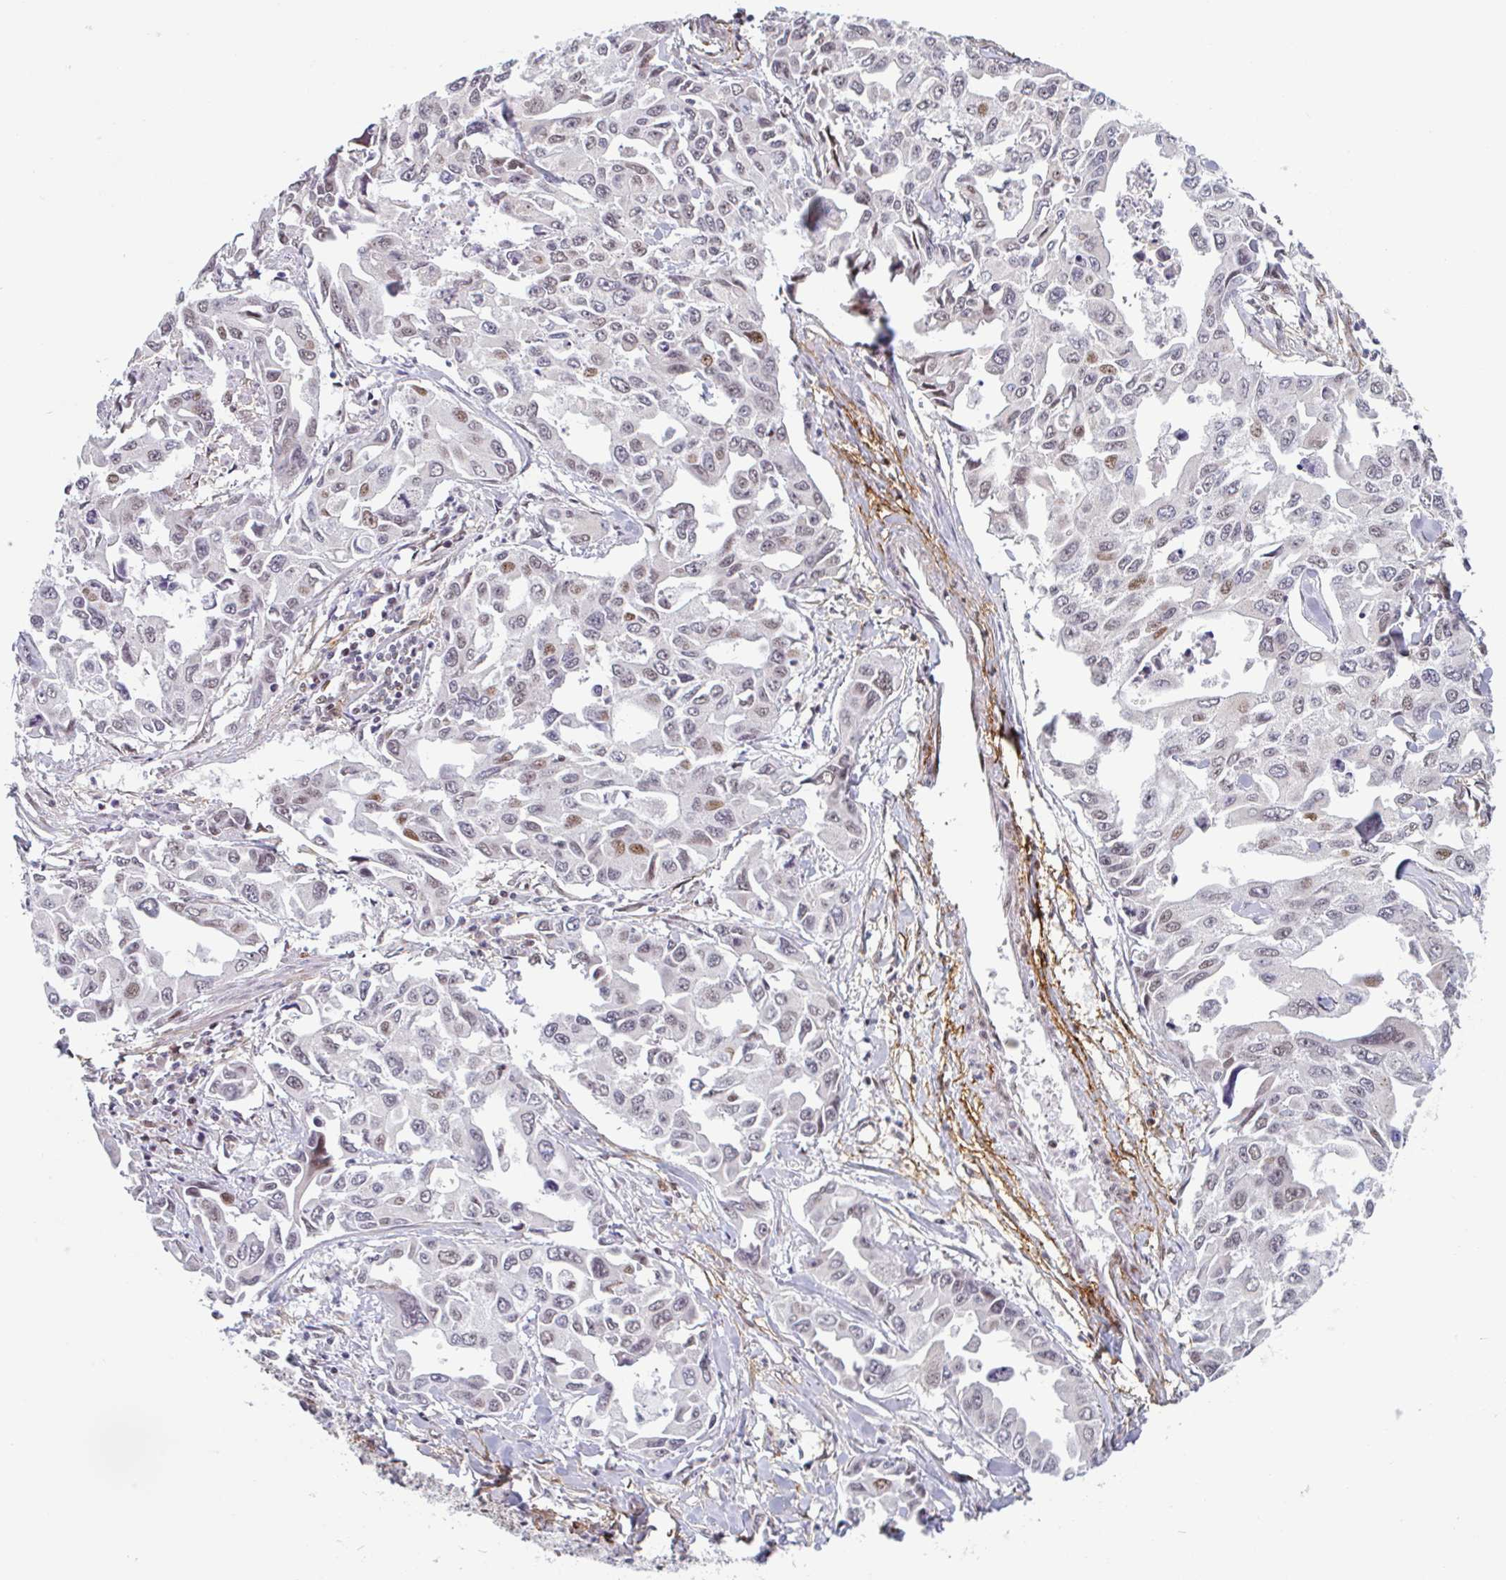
{"staining": {"intensity": "moderate", "quantity": "<25%", "location": "nuclear"}, "tissue": "lung cancer", "cell_type": "Tumor cells", "image_type": "cancer", "snomed": [{"axis": "morphology", "description": "Adenocarcinoma, NOS"}, {"axis": "topography", "description": "Lung"}], "caption": "Lung cancer tissue shows moderate nuclear expression in approximately <25% of tumor cells, visualized by immunohistochemistry.", "gene": "TMEM119", "patient": {"sex": "male", "age": 64}}